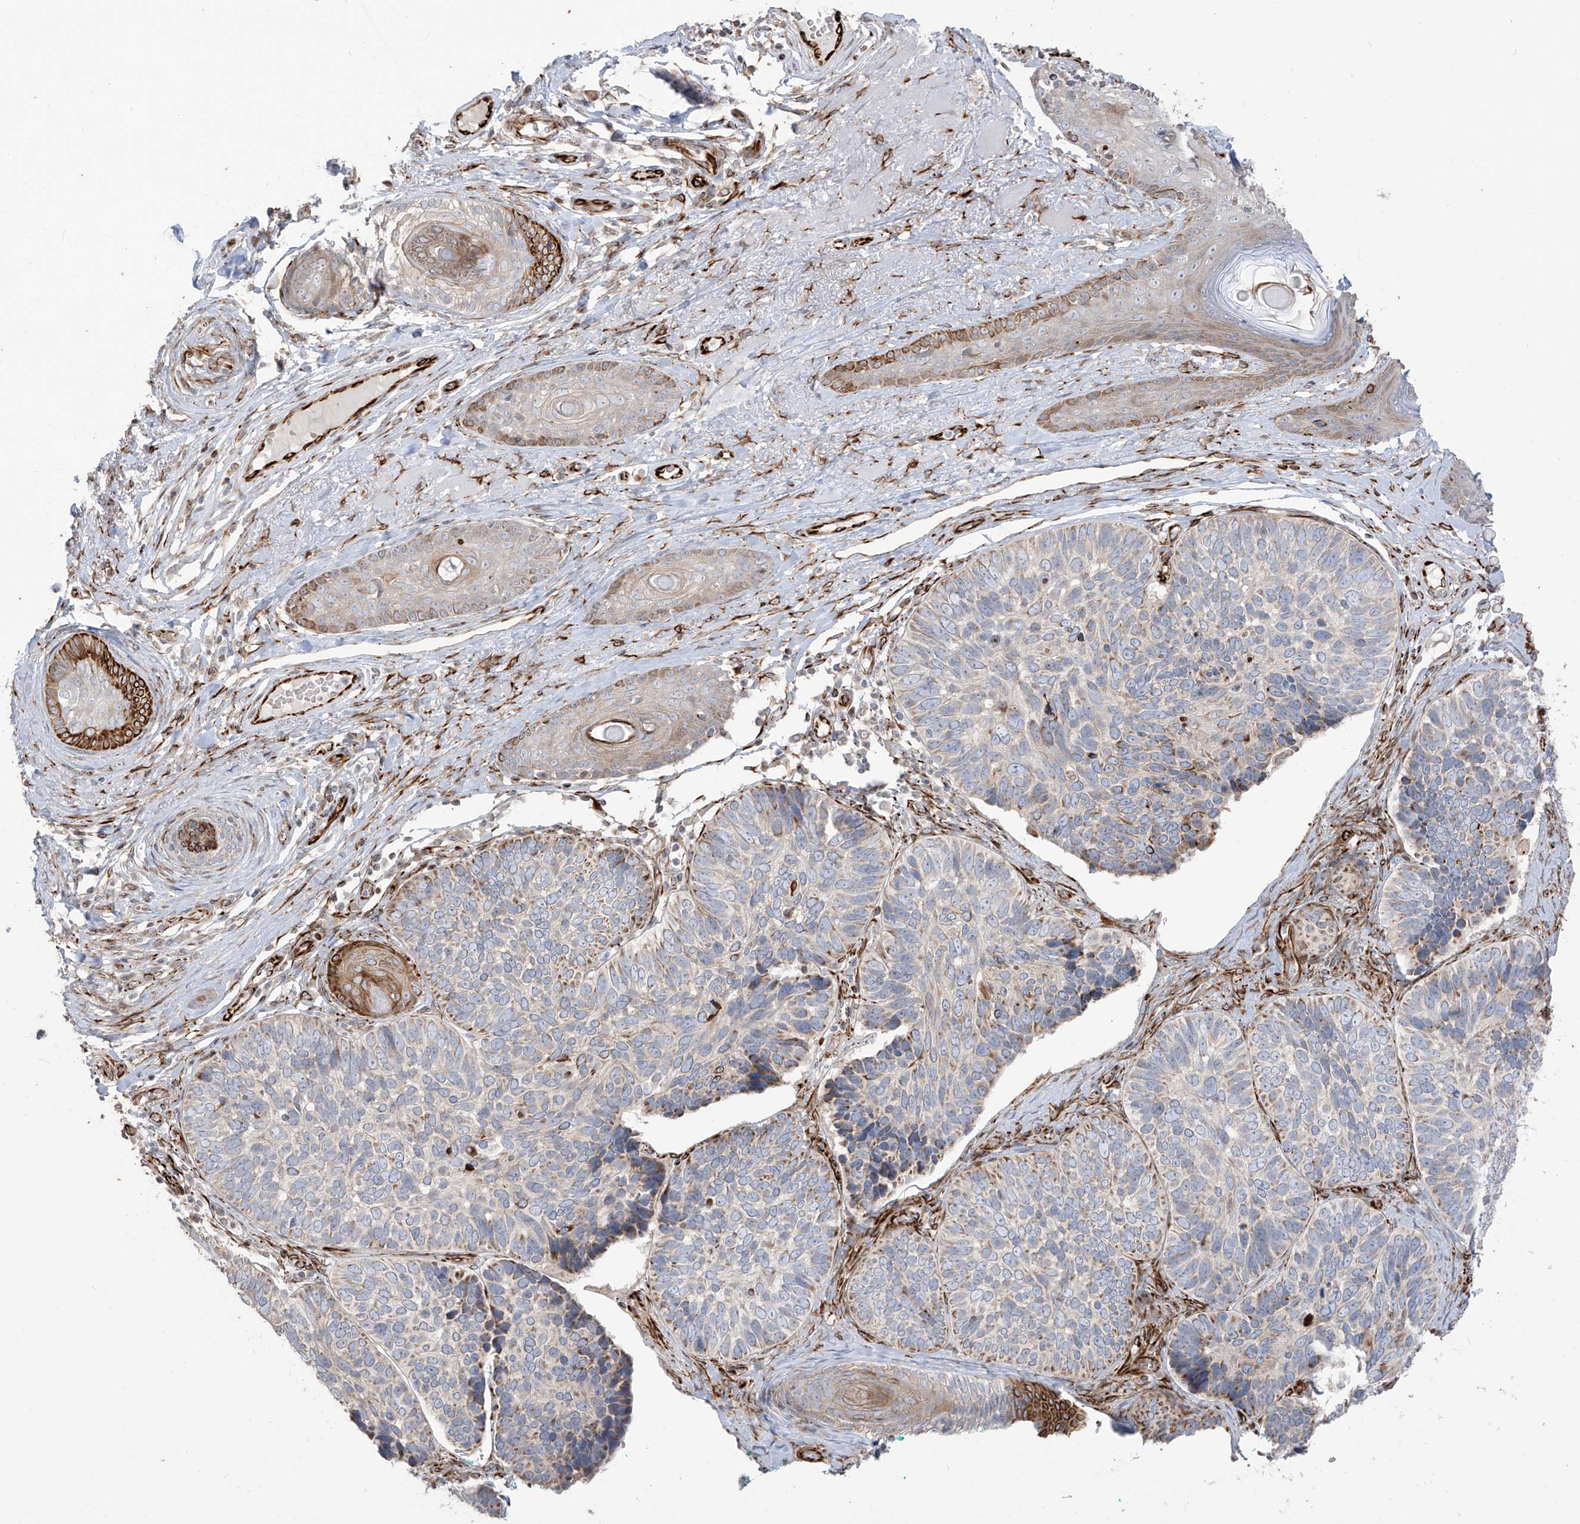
{"staining": {"intensity": "moderate", "quantity": "<25%", "location": "cytoplasmic/membranous"}, "tissue": "skin cancer", "cell_type": "Tumor cells", "image_type": "cancer", "snomed": [{"axis": "morphology", "description": "Basal cell carcinoma"}, {"axis": "topography", "description": "Skin"}], "caption": "Tumor cells show low levels of moderate cytoplasmic/membranous expression in approximately <25% of cells in skin cancer (basal cell carcinoma).", "gene": "DCDC2", "patient": {"sex": "male", "age": 62}}